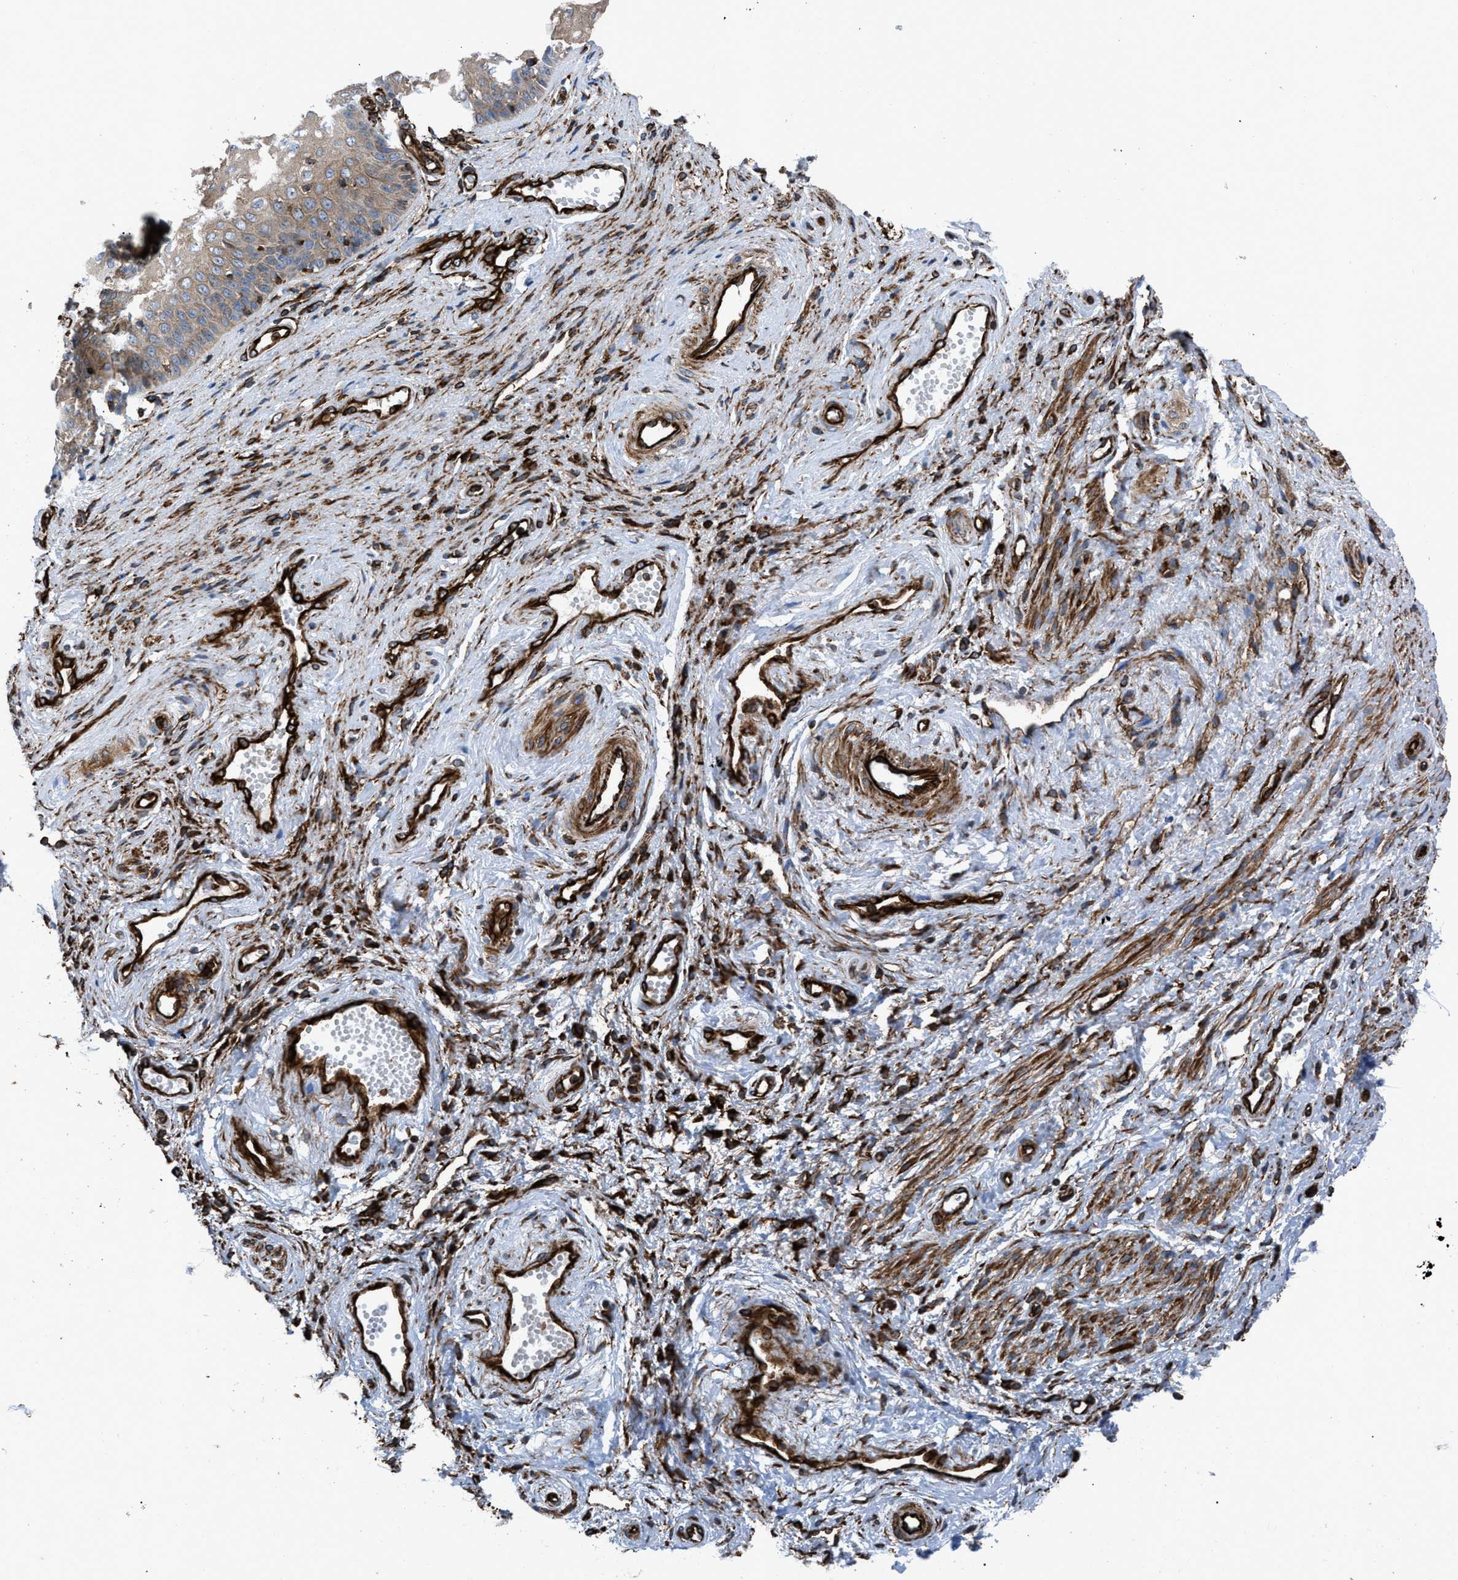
{"staining": {"intensity": "moderate", "quantity": "25%-75%", "location": "cytoplasmic/membranous"}, "tissue": "vagina", "cell_type": "Squamous epithelial cells", "image_type": "normal", "snomed": [{"axis": "morphology", "description": "Normal tissue, NOS"}, {"axis": "topography", "description": "Vagina"}], "caption": "Protein staining demonstrates moderate cytoplasmic/membranous staining in approximately 25%-75% of squamous epithelial cells in benign vagina.", "gene": "PTPRE", "patient": {"sex": "female", "age": 34}}